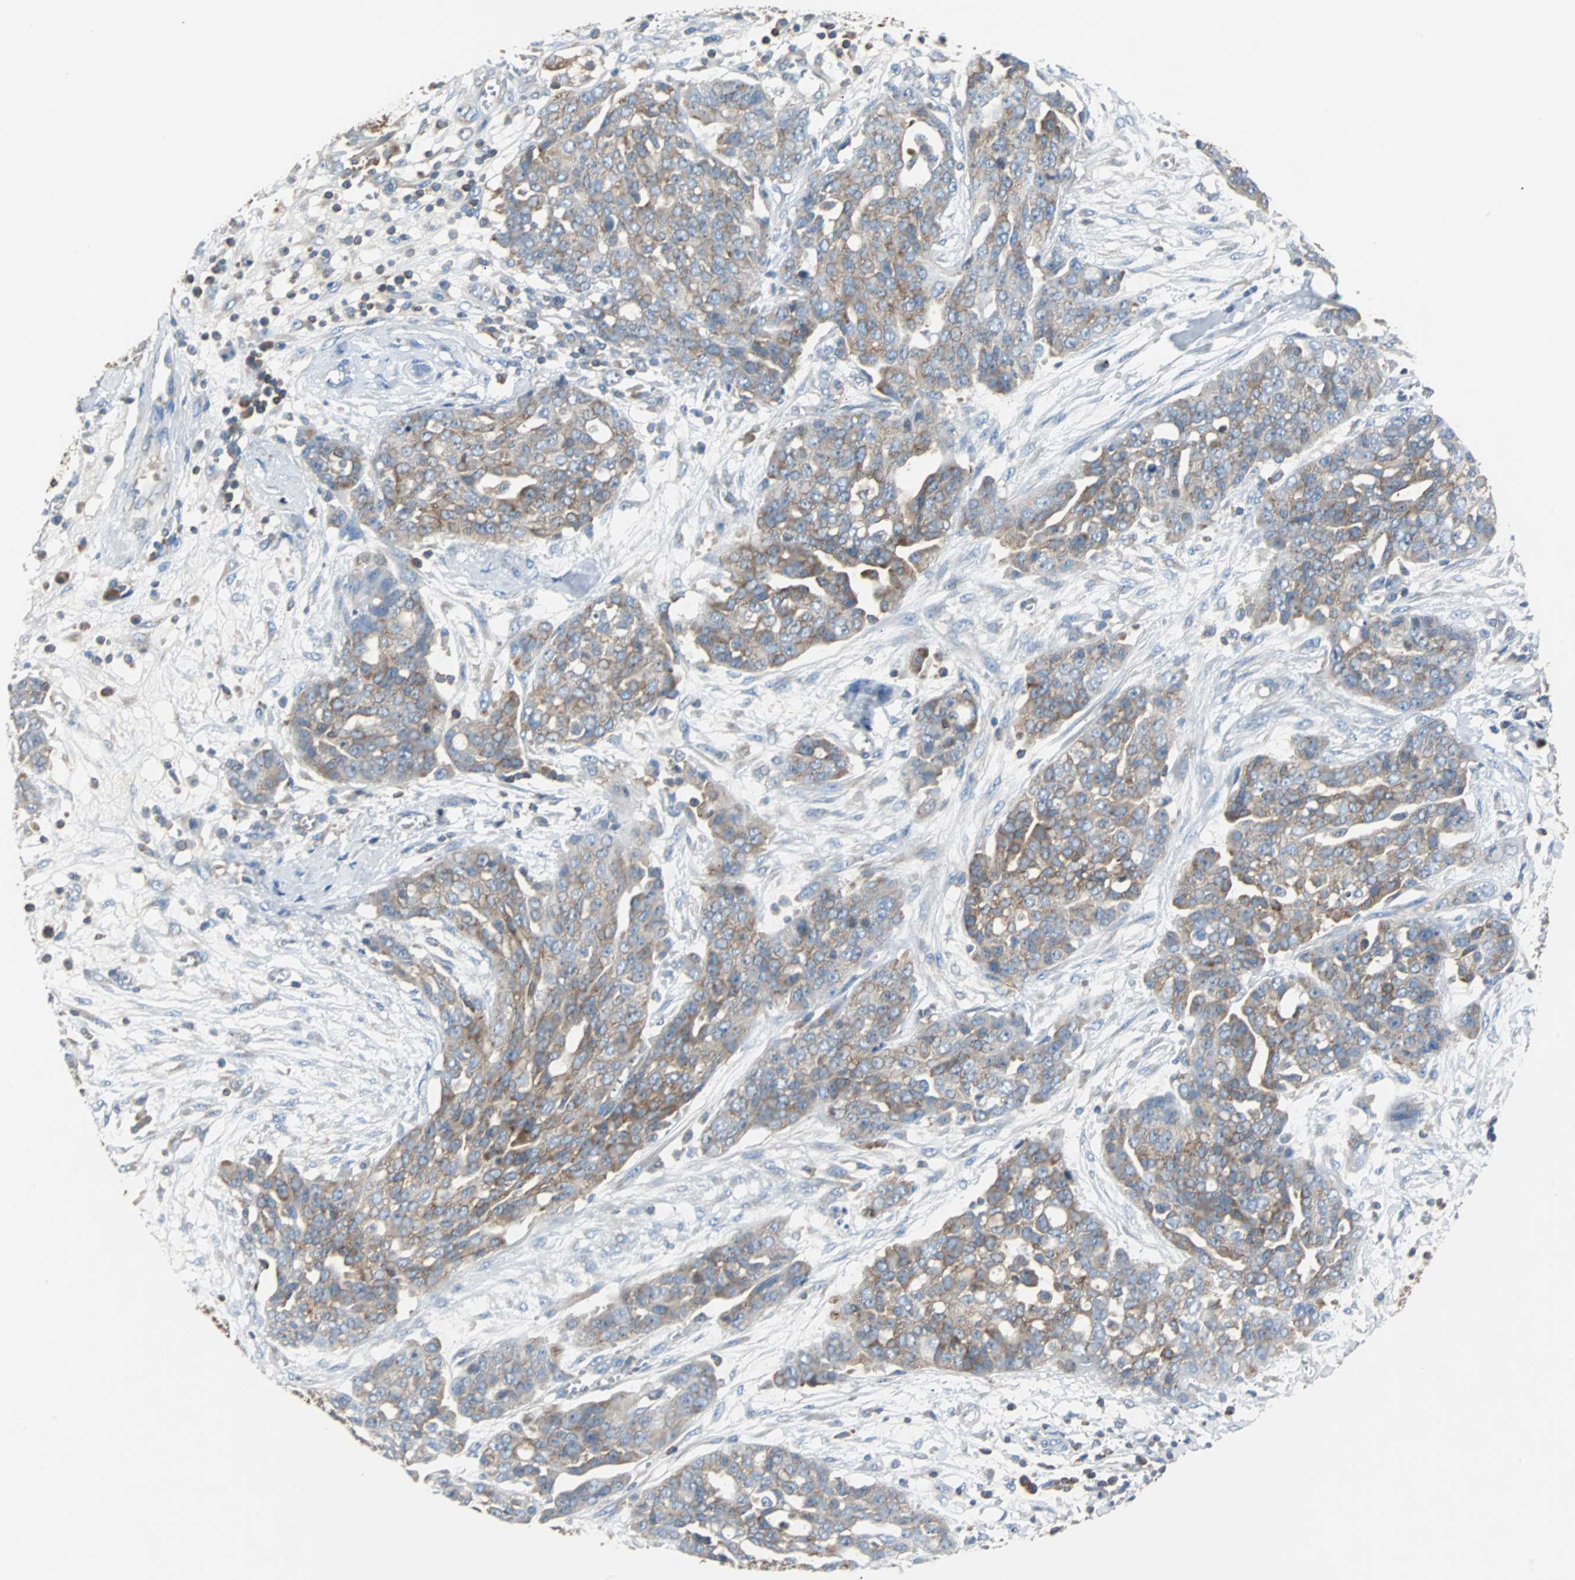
{"staining": {"intensity": "moderate", "quantity": ">75%", "location": "cytoplasmic/membranous"}, "tissue": "ovarian cancer", "cell_type": "Tumor cells", "image_type": "cancer", "snomed": [{"axis": "morphology", "description": "Cystadenocarcinoma, serous, NOS"}, {"axis": "topography", "description": "Soft tissue"}, {"axis": "topography", "description": "Ovary"}], "caption": "The photomicrograph reveals immunohistochemical staining of ovarian serous cystadenocarcinoma. There is moderate cytoplasmic/membranous expression is present in approximately >75% of tumor cells.", "gene": "TSC22D4", "patient": {"sex": "female", "age": 57}}